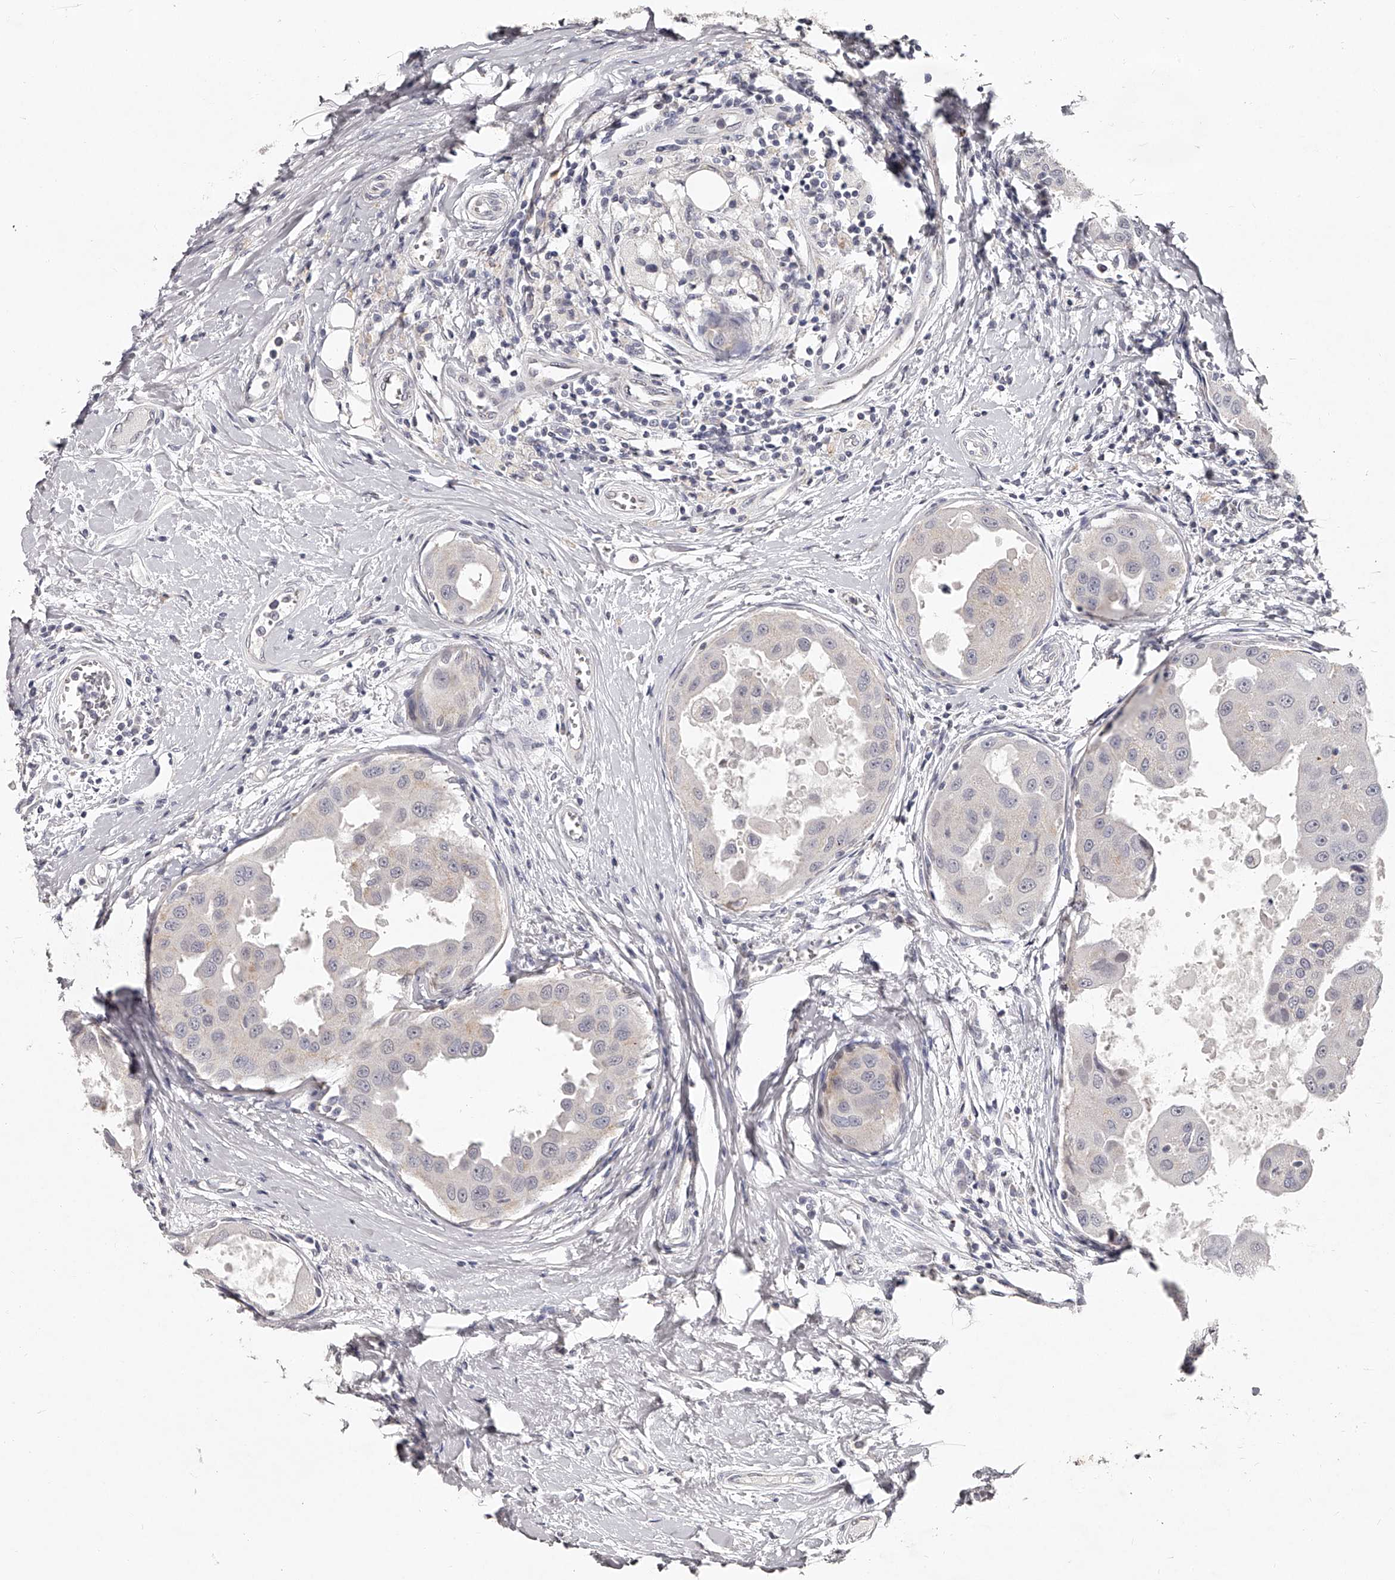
{"staining": {"intensity": "negative", "quantity": "none", "location": "none"}, "tissue": "breast cancer", "cell_type": "Tumor cells", "image_type": "cancer", "snomed": [{"axis": "morphology", "description": "Duct carcinoma"}, {"axis": "topography", "description": "Breast"}], "caption": "Tumor cells are negative for protein expression in human breast cancer (invasive ductal carcinoma).", "gene": "NT5DC1", "patient": {"sex": "female", "age": 27}}